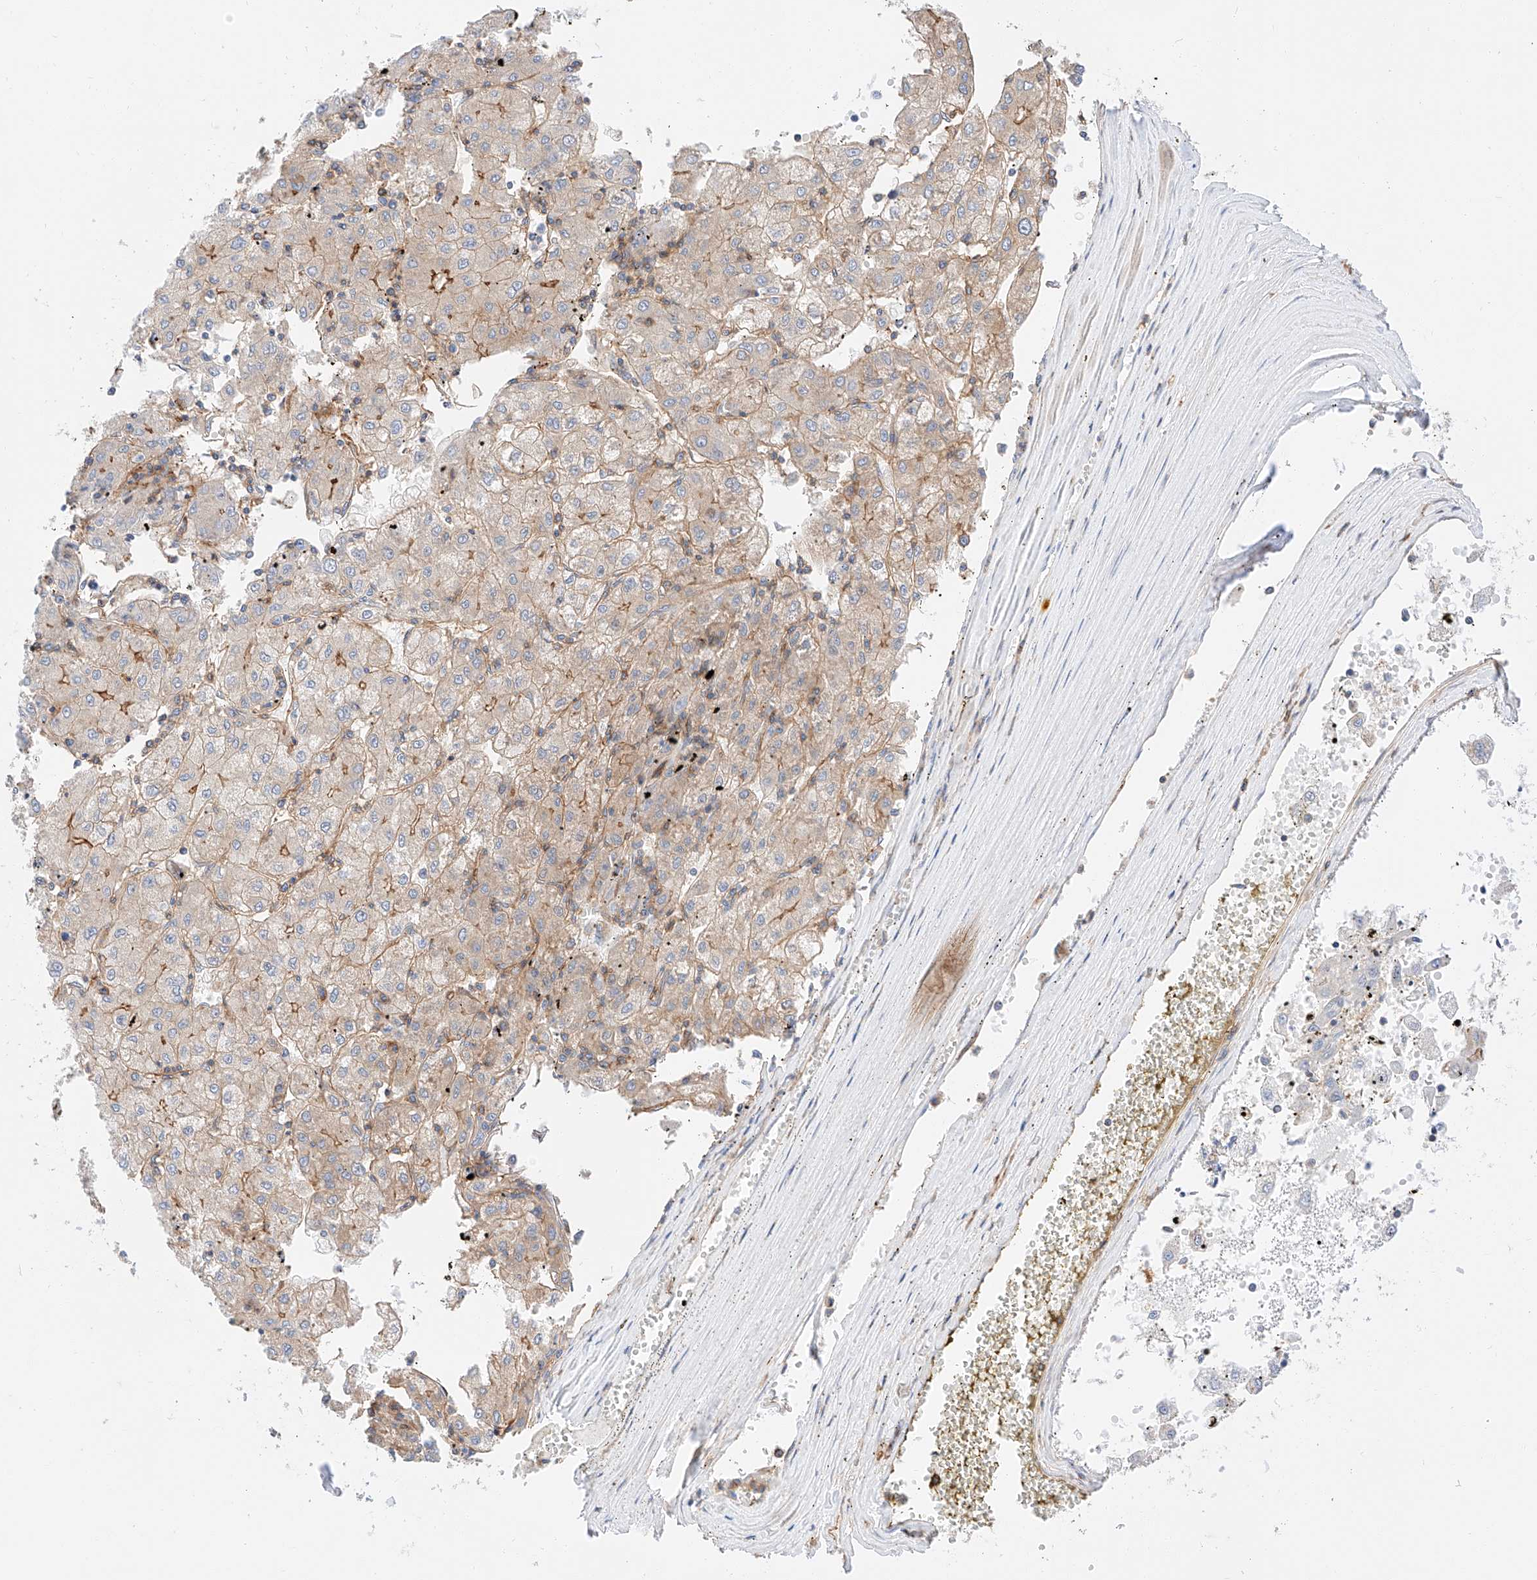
{"staining": {"intensity": "weak", "quantity": "<25%", "location": "cytoplasmic/membranous"}, "tissue": "liver cancer", "cell_type": "Tumor cells", "image_type": "cancer", "snomed": [{"axis": "morphology", "description": "Carcinoma, Hepatocellular, NOS"}, {"axis": "topography", "description": "Liver"}], "caption": "Tumor cells are negative for brown protein staining in hepatocellular carcinoma (liver).", "gene": "HAUS4", "patient": {"sex": "male", "age": 72}}